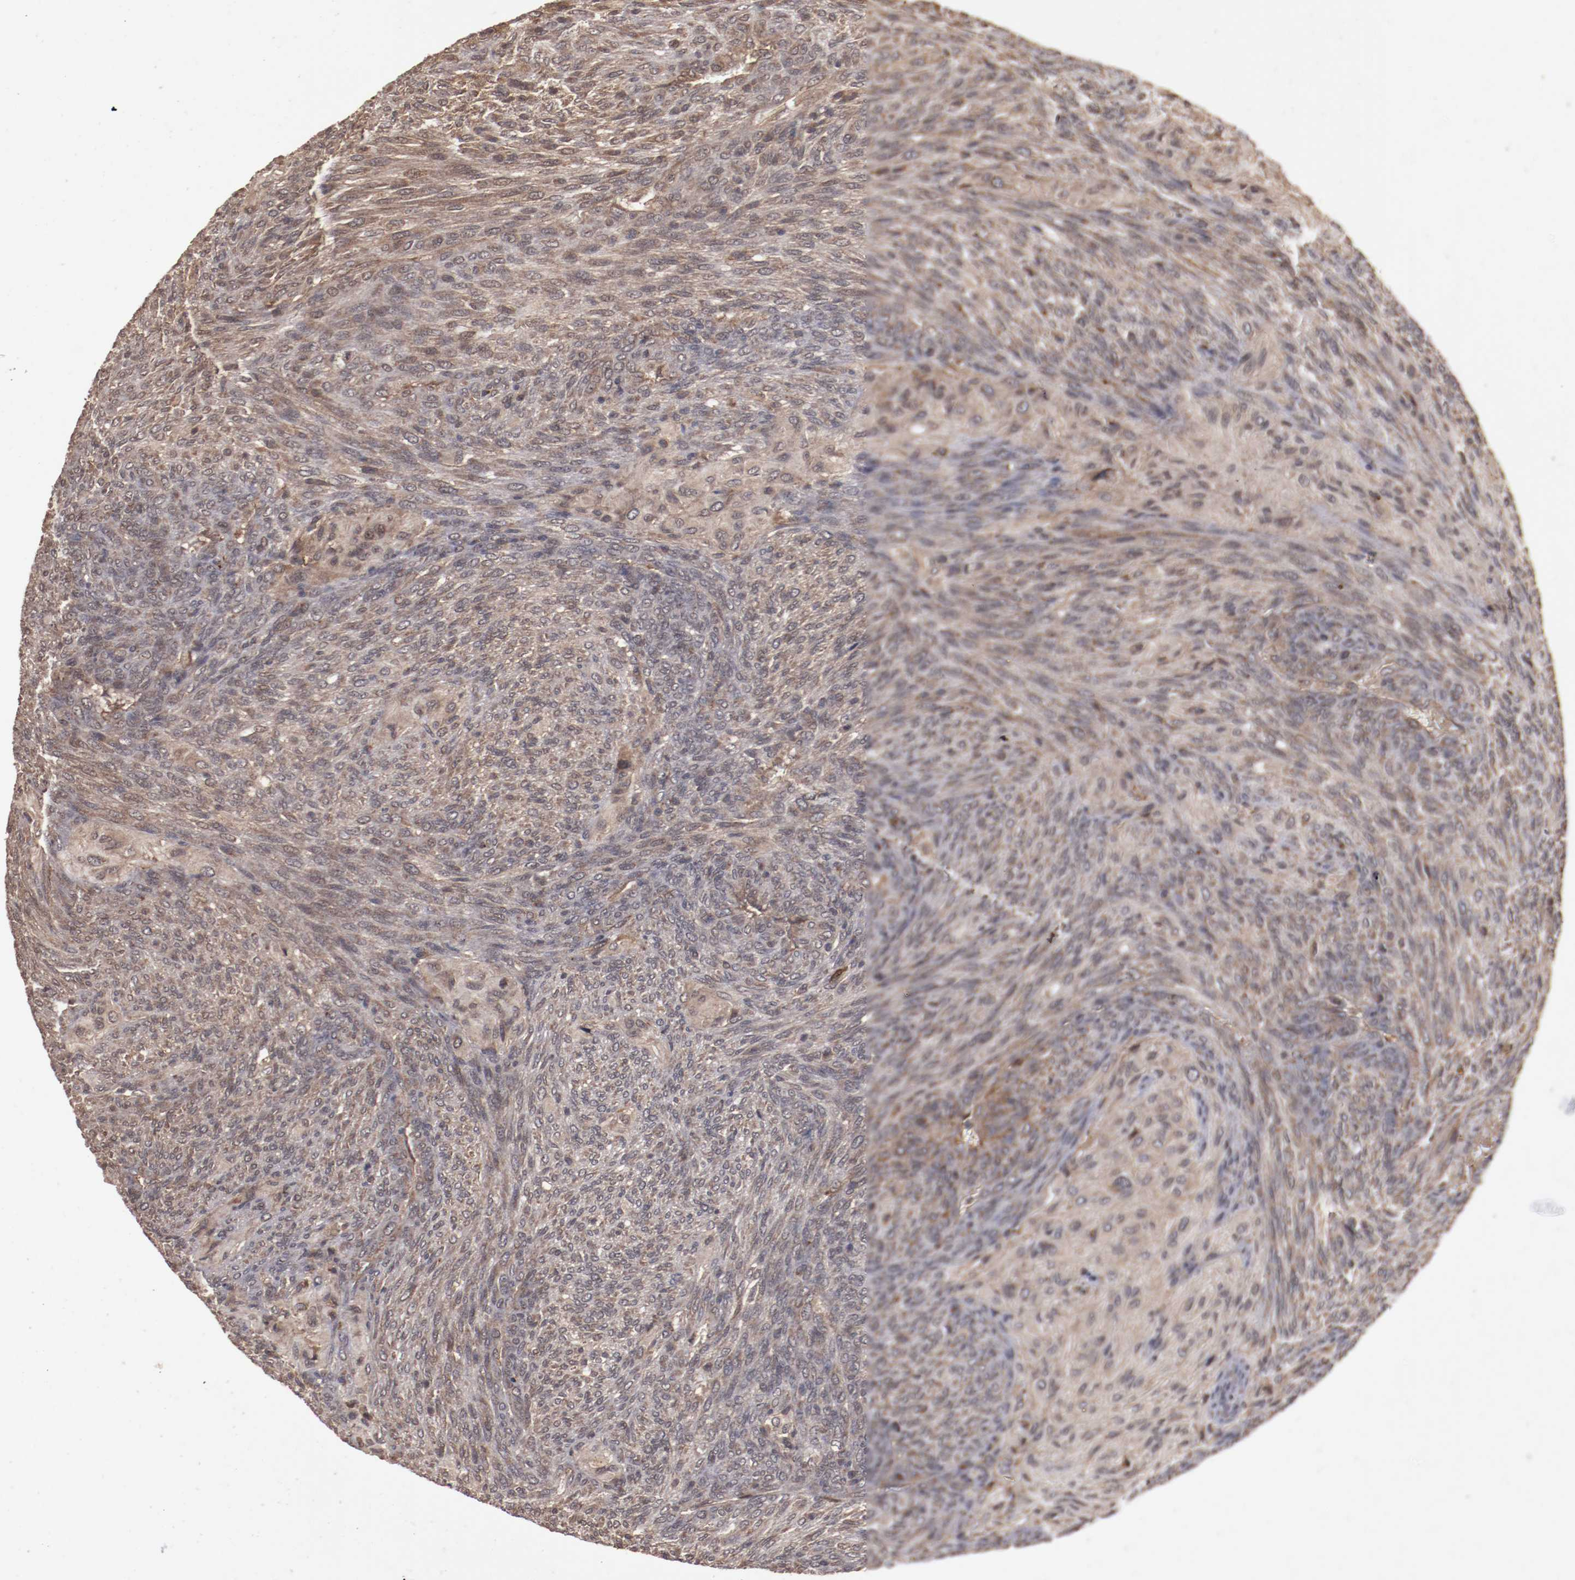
{"staining": {"intensity": "weak", "quantity": ">75%", "location": "cytoplasmic/membranous"}, "tissue": "glioma", "cell_type": "Tumor cells", "image_type": "cancer", "snomed": [{"axis": "morphology", "description": "Glioma, malignant, High grade"}, {"axis": "topography", "description": "Cerebral cortex"}], "caption": "DAB (3,3'-diaminobenzidine) immunohistochemical staining of malignant glioma (high-grade) exhibits weak cytoplasmic/membranous protein positivity in about >75% of tumor cells.", "gene": "TENM1", "patient": {"sex": "female", "age": 55}}